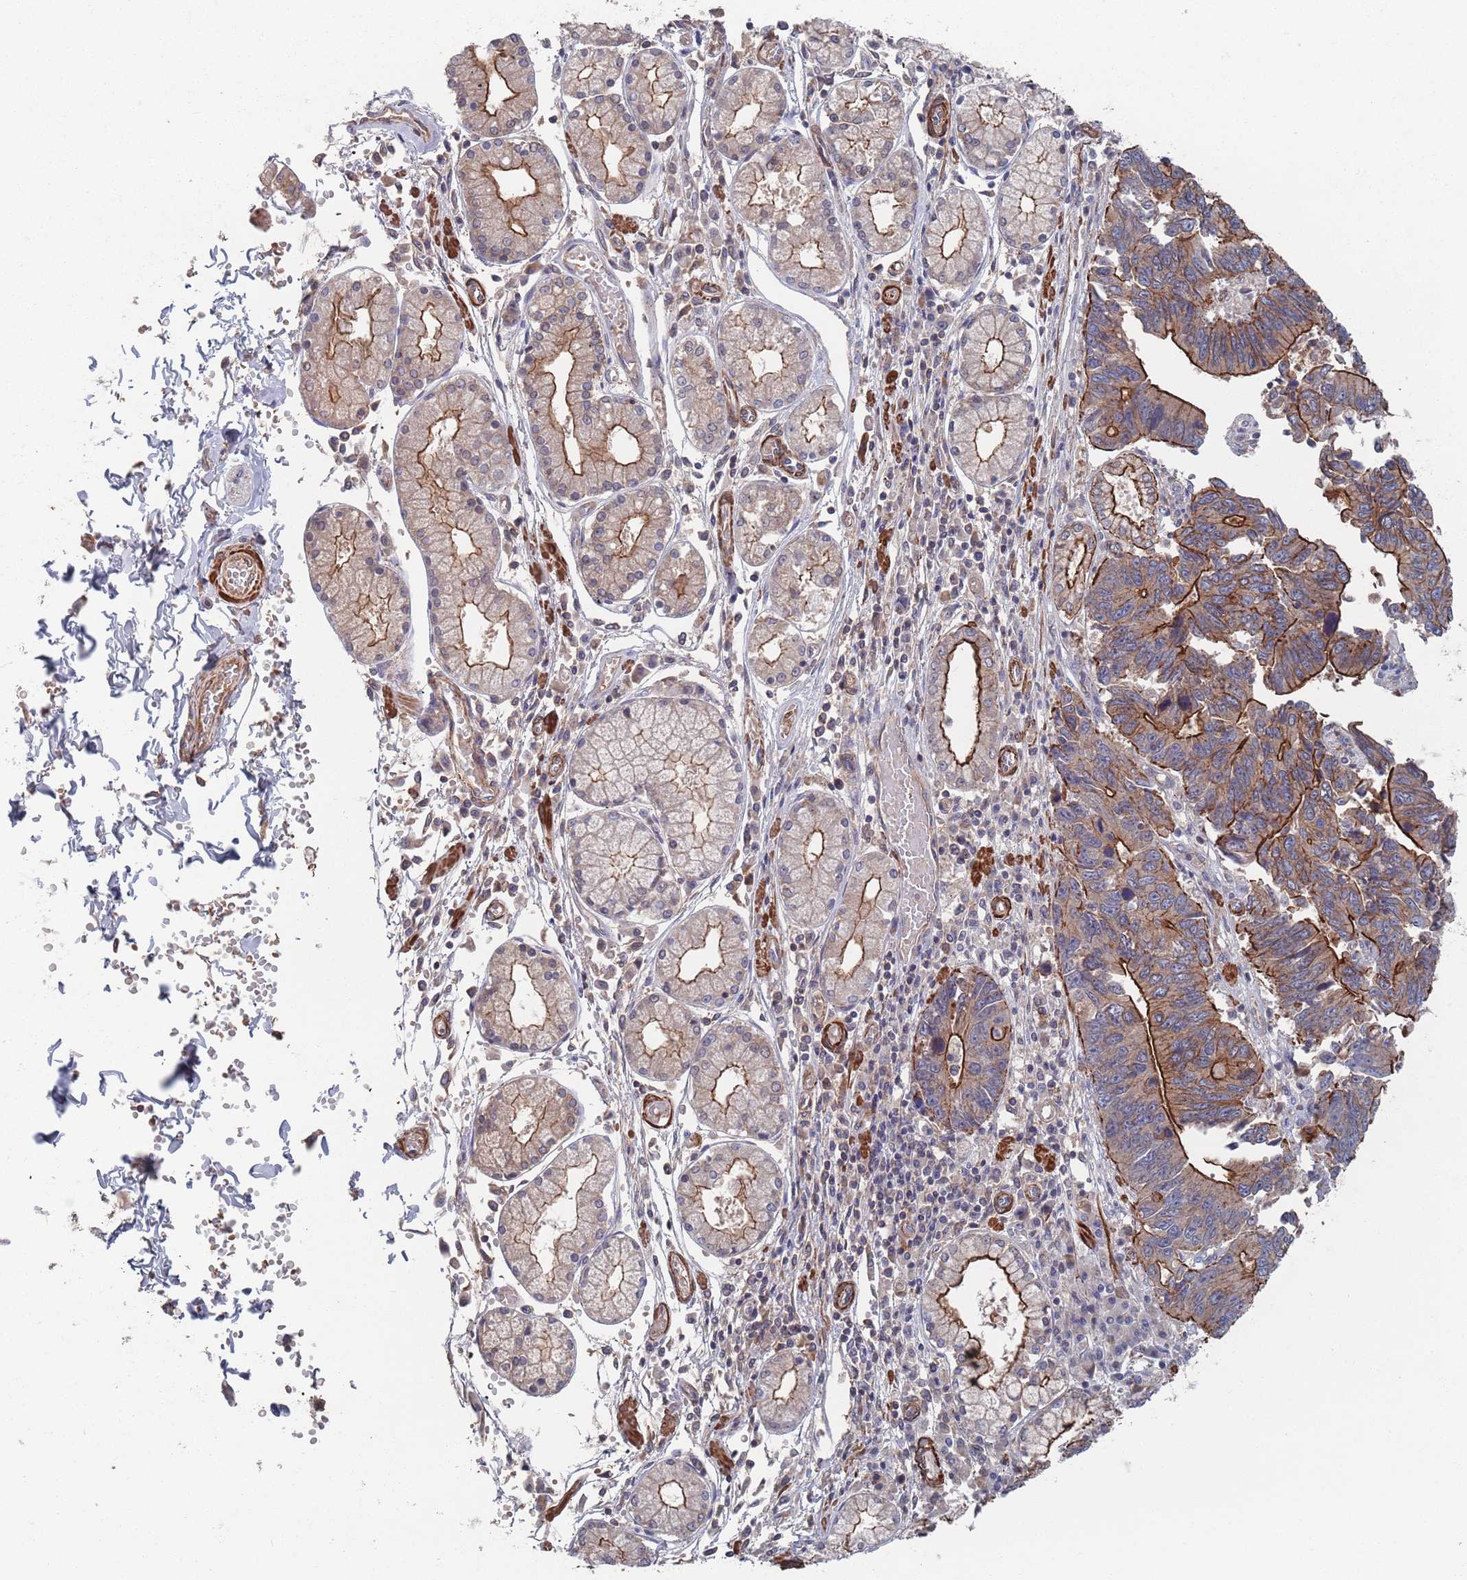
{"staining": {"intensity": "strong", "quantity": "25%-75%", "location": "cytoplasmic/membranous"}, "tissue": "stomach cancer", "cell_type": "Tumor cells", "image_type": "cancer", "snomed": [{"axis": "morphology", "description": "Adenocarcinoma, NOS"}, {"axis": "topography", "description": "Stomach"}], "caption": "Stomach adenocarcinoma tissue displays strong cytoplasmic/membranous expression in about 25%-75% of tumor cells, visualized by immunohistochemistry. (Brightfield microscopy of DAB IHC at high magnification).", "gene": "PLEKHA4", "patient": {"sex": "male", "age": 59}}